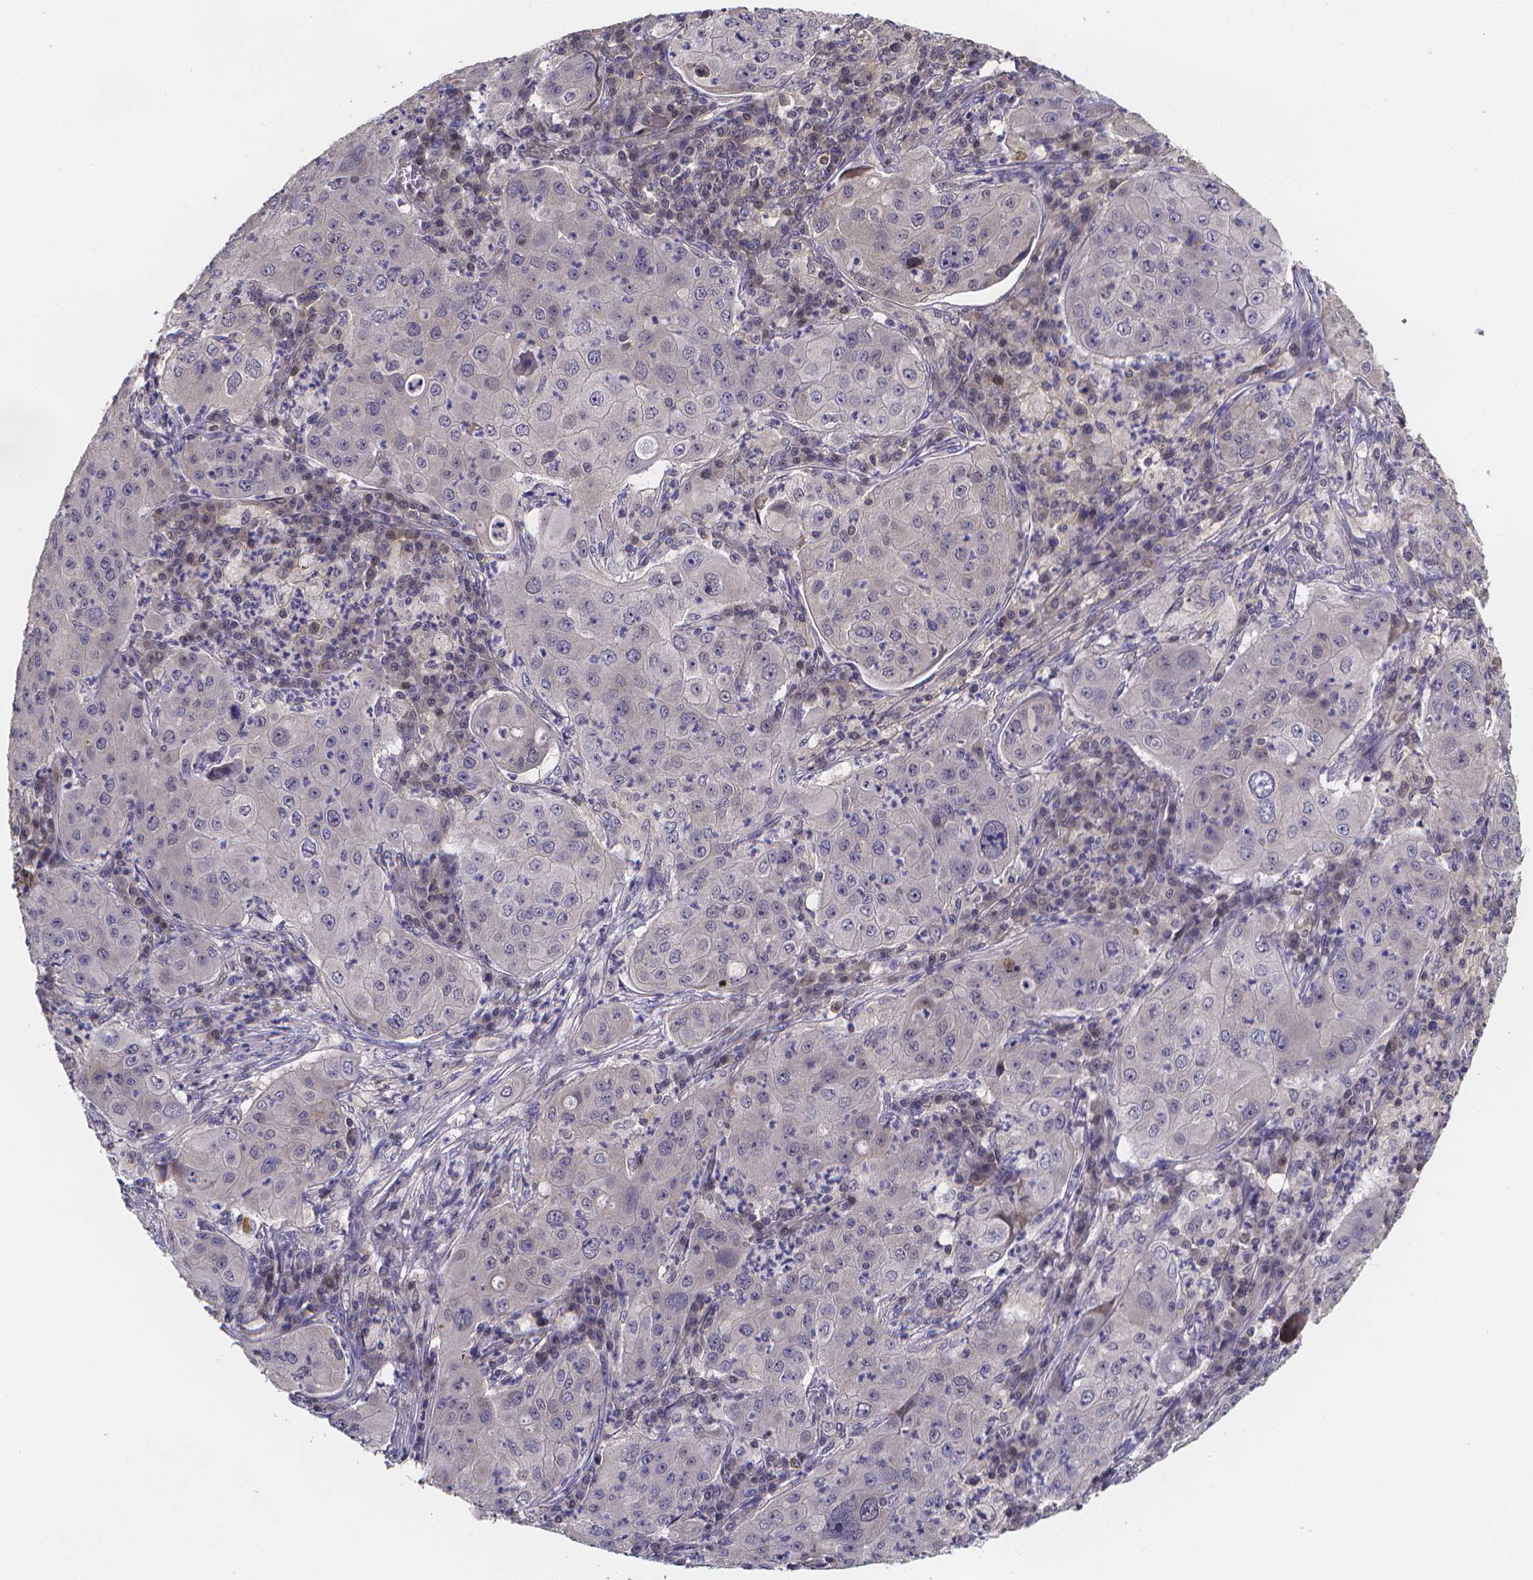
{"staining": {"intensity": "negative", "quantity": "none", "location": "none"}, "tissue": "lung cancer", "cell_type": "Tumor cells", "image_type": "cancer", "snomed": [{"axis": "morphology", "description": "Squamous cell carcinoma, NOS"}, {"axis": "topography", "description": "Lung"}], "caption": "DAB (3,3'-diaminobenzidine) immunohistochemical staining of lung cancer (squamous cell carcinoma) demonstrates no significant expression in tumor cells.", "gene": "PAH", "patient": {"sex": "female", "age": 59}}